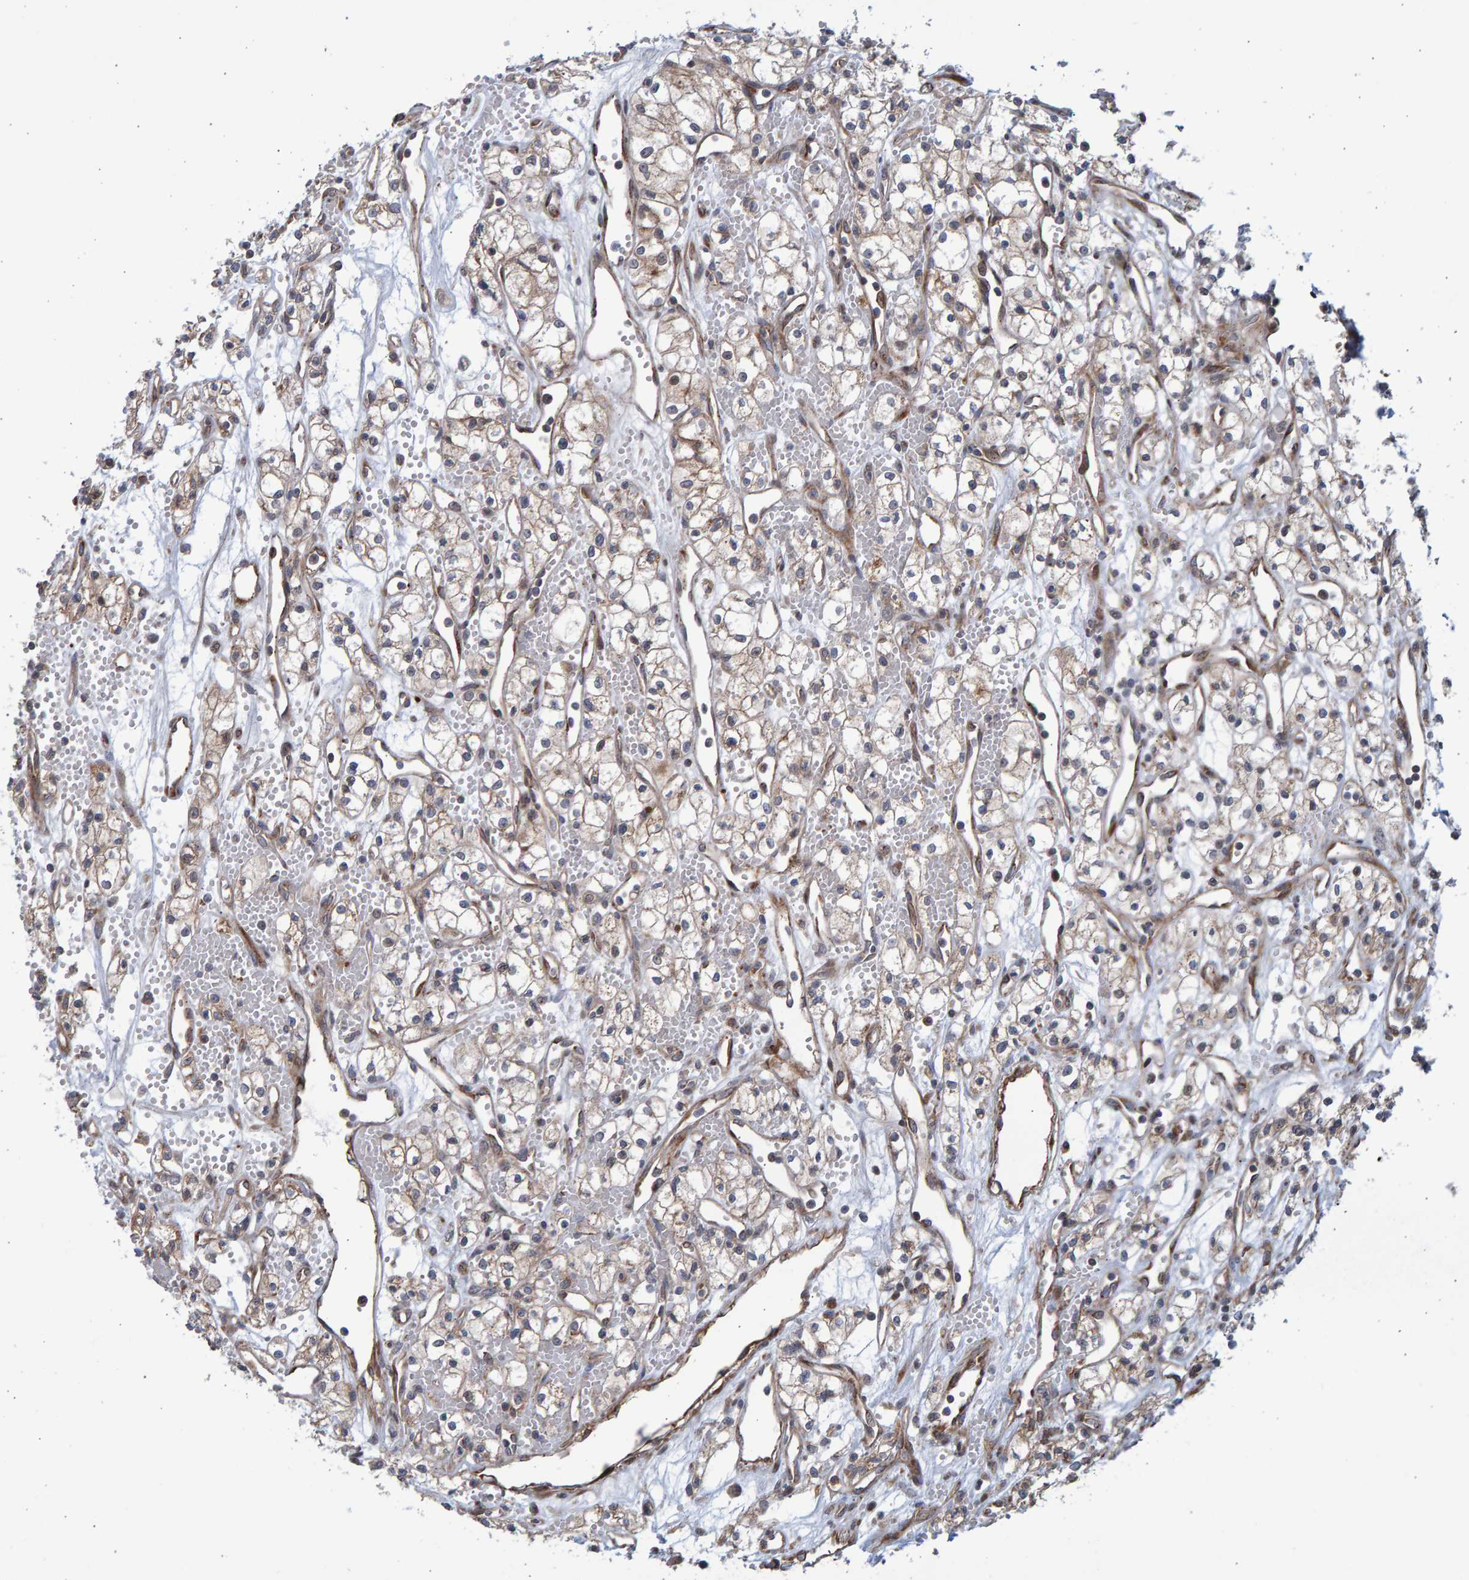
{"staining": {"intensity": "weak", "quantity": ">75%", "location": "cytoplasmic/membranous"}, "tissue": "renal cancer", "cell_type": "Tumor cells", "image_type": "cancer", "snomed": [{"axis": "morphology", "description": "Adenocarcinoma, NOS"}, {"axis": "topography", "description": "Kidney"}], "caption": "Immunohistochemistry photomicrograph of human renal adenocarcinoma stained for a protein (brown), which demonstrates low levels of weak cytoplasmic/membranous staining in about >75% of tumor cells.", "gene": "LRBA", "patient": {"sex": "male", "age": 59}}